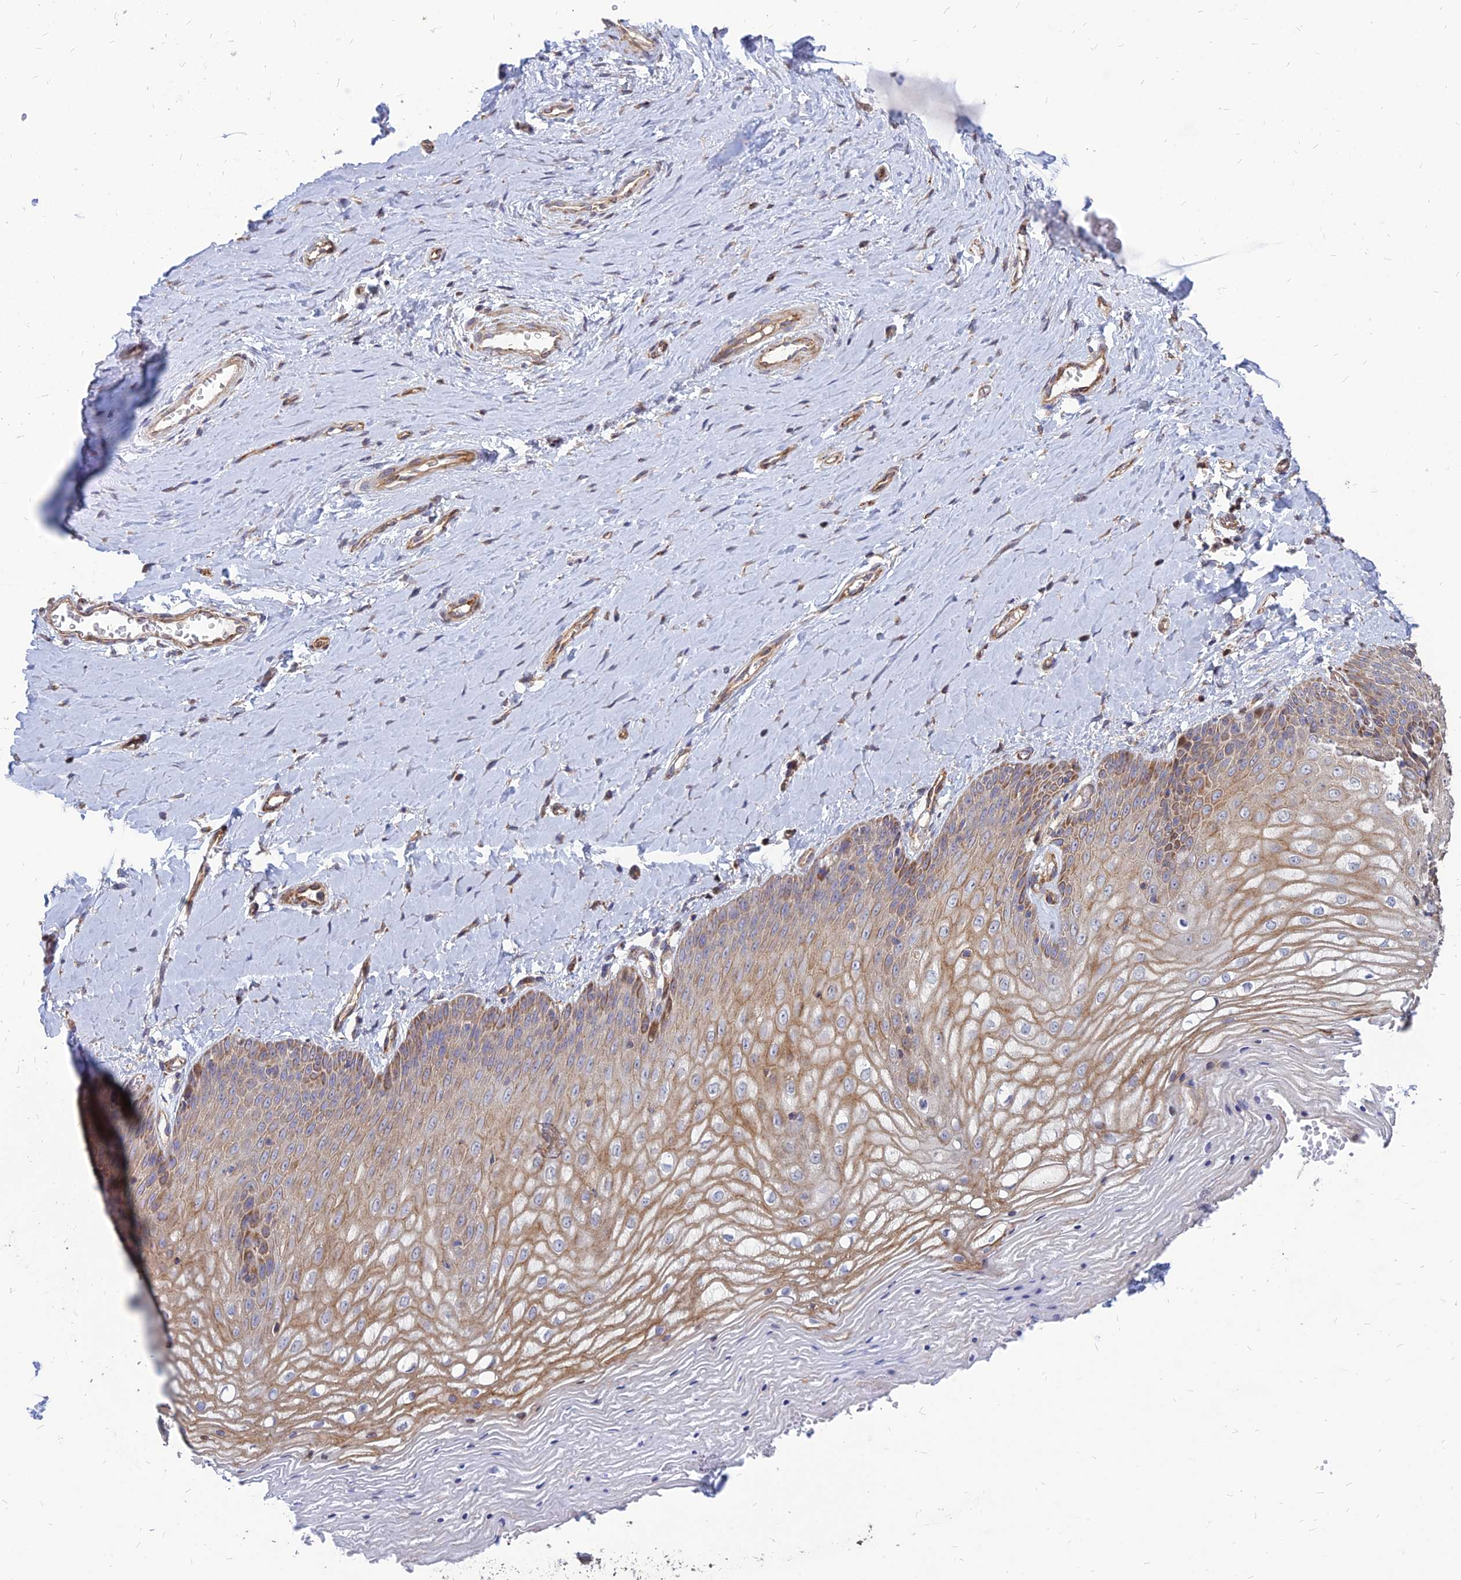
{"staining": {"intensity": "moderate", "quantity": "25%-75%", "location": "cytoplasmic/membranous"}, "tissue": "vagina", "cell_type": "Squamous epithelial cells", "image_type": "normal", "snomed": [{"axis": "morphology", "description": "Normal tissue, NOS"}, {"axis": "topography", "description": "Vagina"}], "caption": "Immunohistochemistry histopathology image of benign vagina stained for a protein (brown), which shows medium levels of moderate cytoplasmic/membranous expression in approximately 25%-75% of squamous epithelial cells.", "gene": "ST3GAL6", "patient": {"sex": "female", "age": 65}}